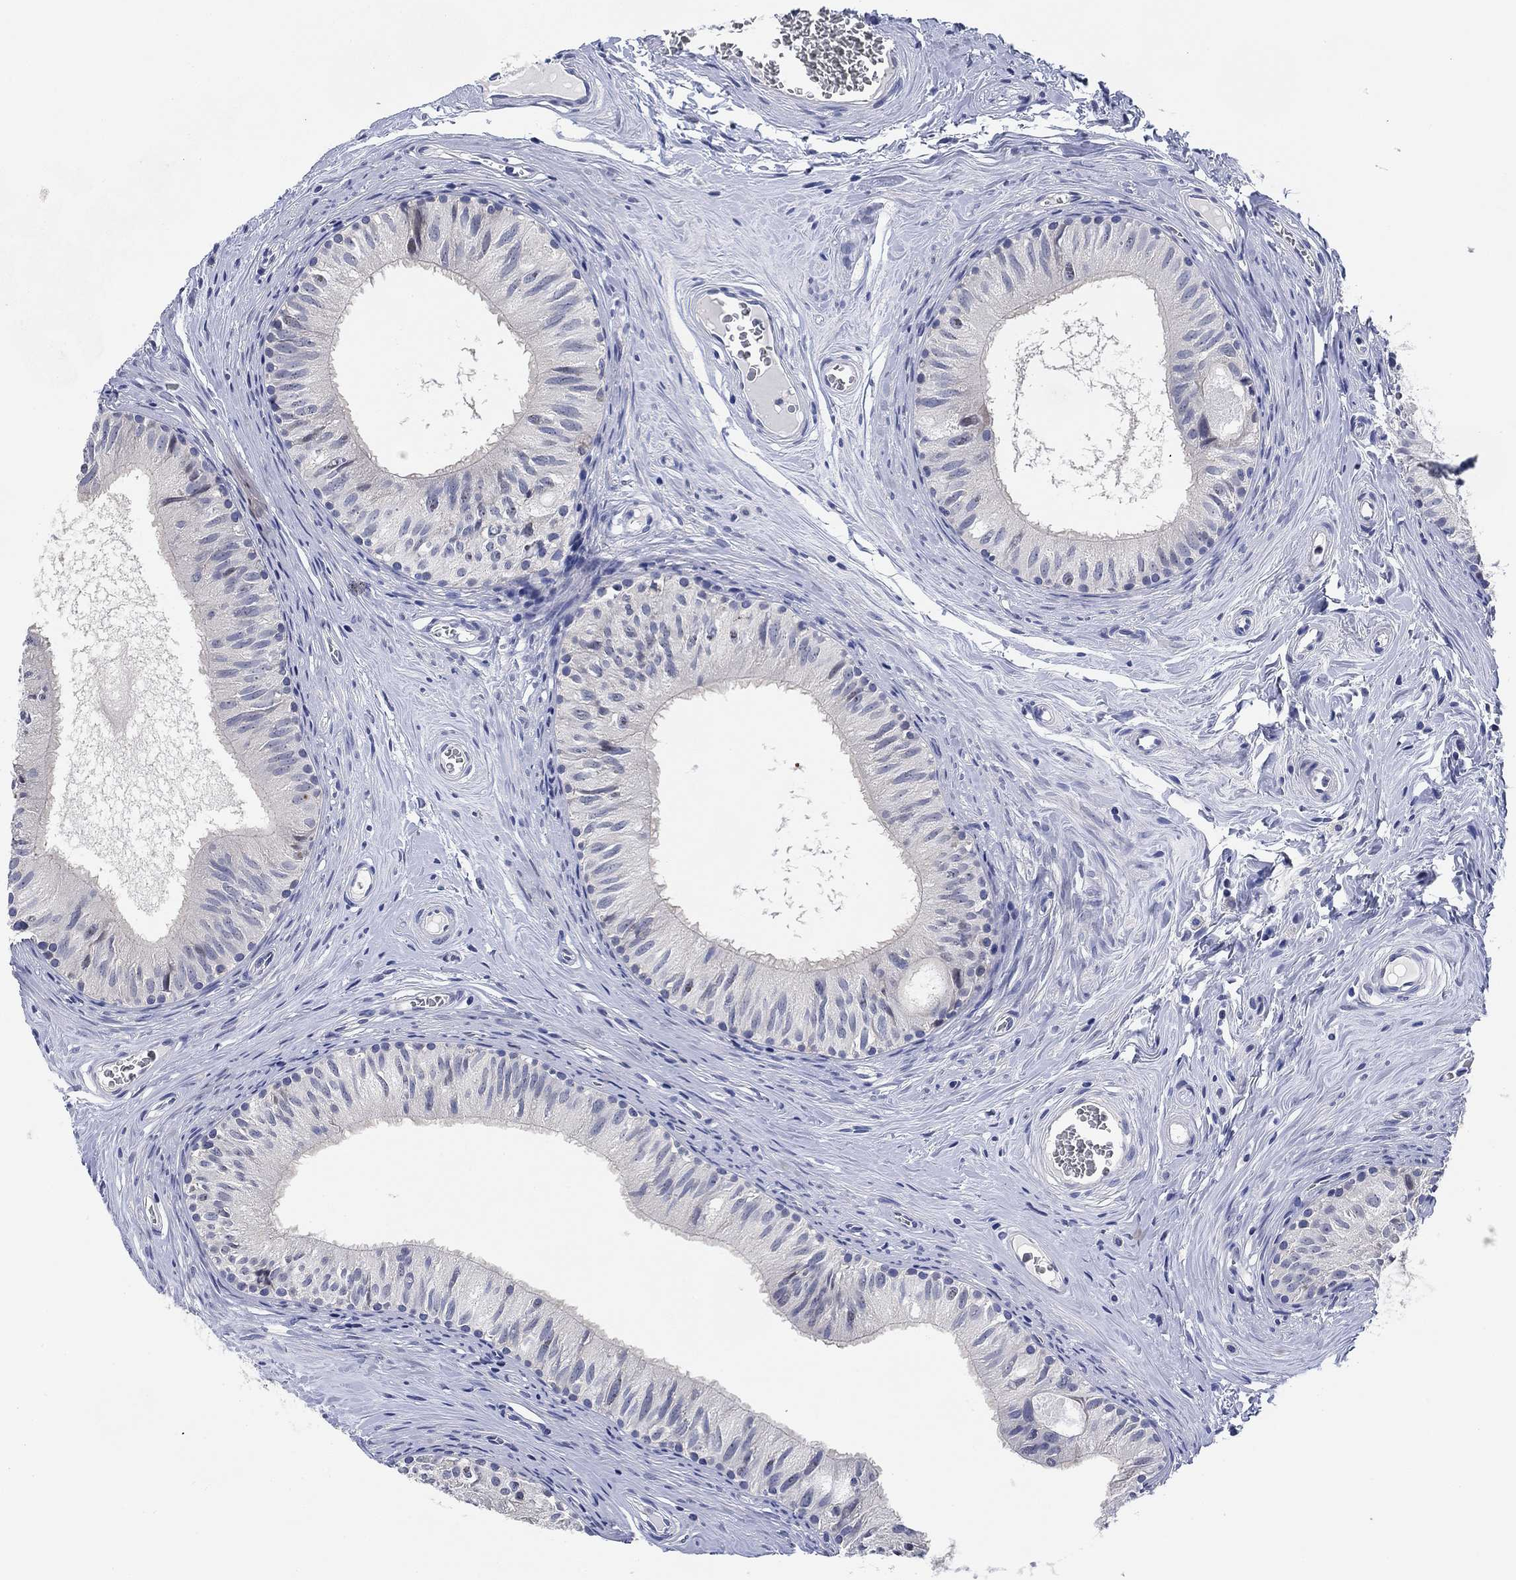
{"staining": {"intensity": "negative", "quantity": "none", "location": "none"}, "tissue": "epididymis", "cell_type": "Glandular cells", "image_type": "normal", "snomed": [{"axis": "morphology", "description": "Normal tissue, NOS"}, {"axis": "topography", "description": "Epididymis"}], "caption": "High power microscopy image of an immunohistochemistry (IHC) micrograph of benign epididymis, revealing no significant expression in glandular cells.", "gene": "DAZL", "patient": {"sex": "male", "age": 52}}